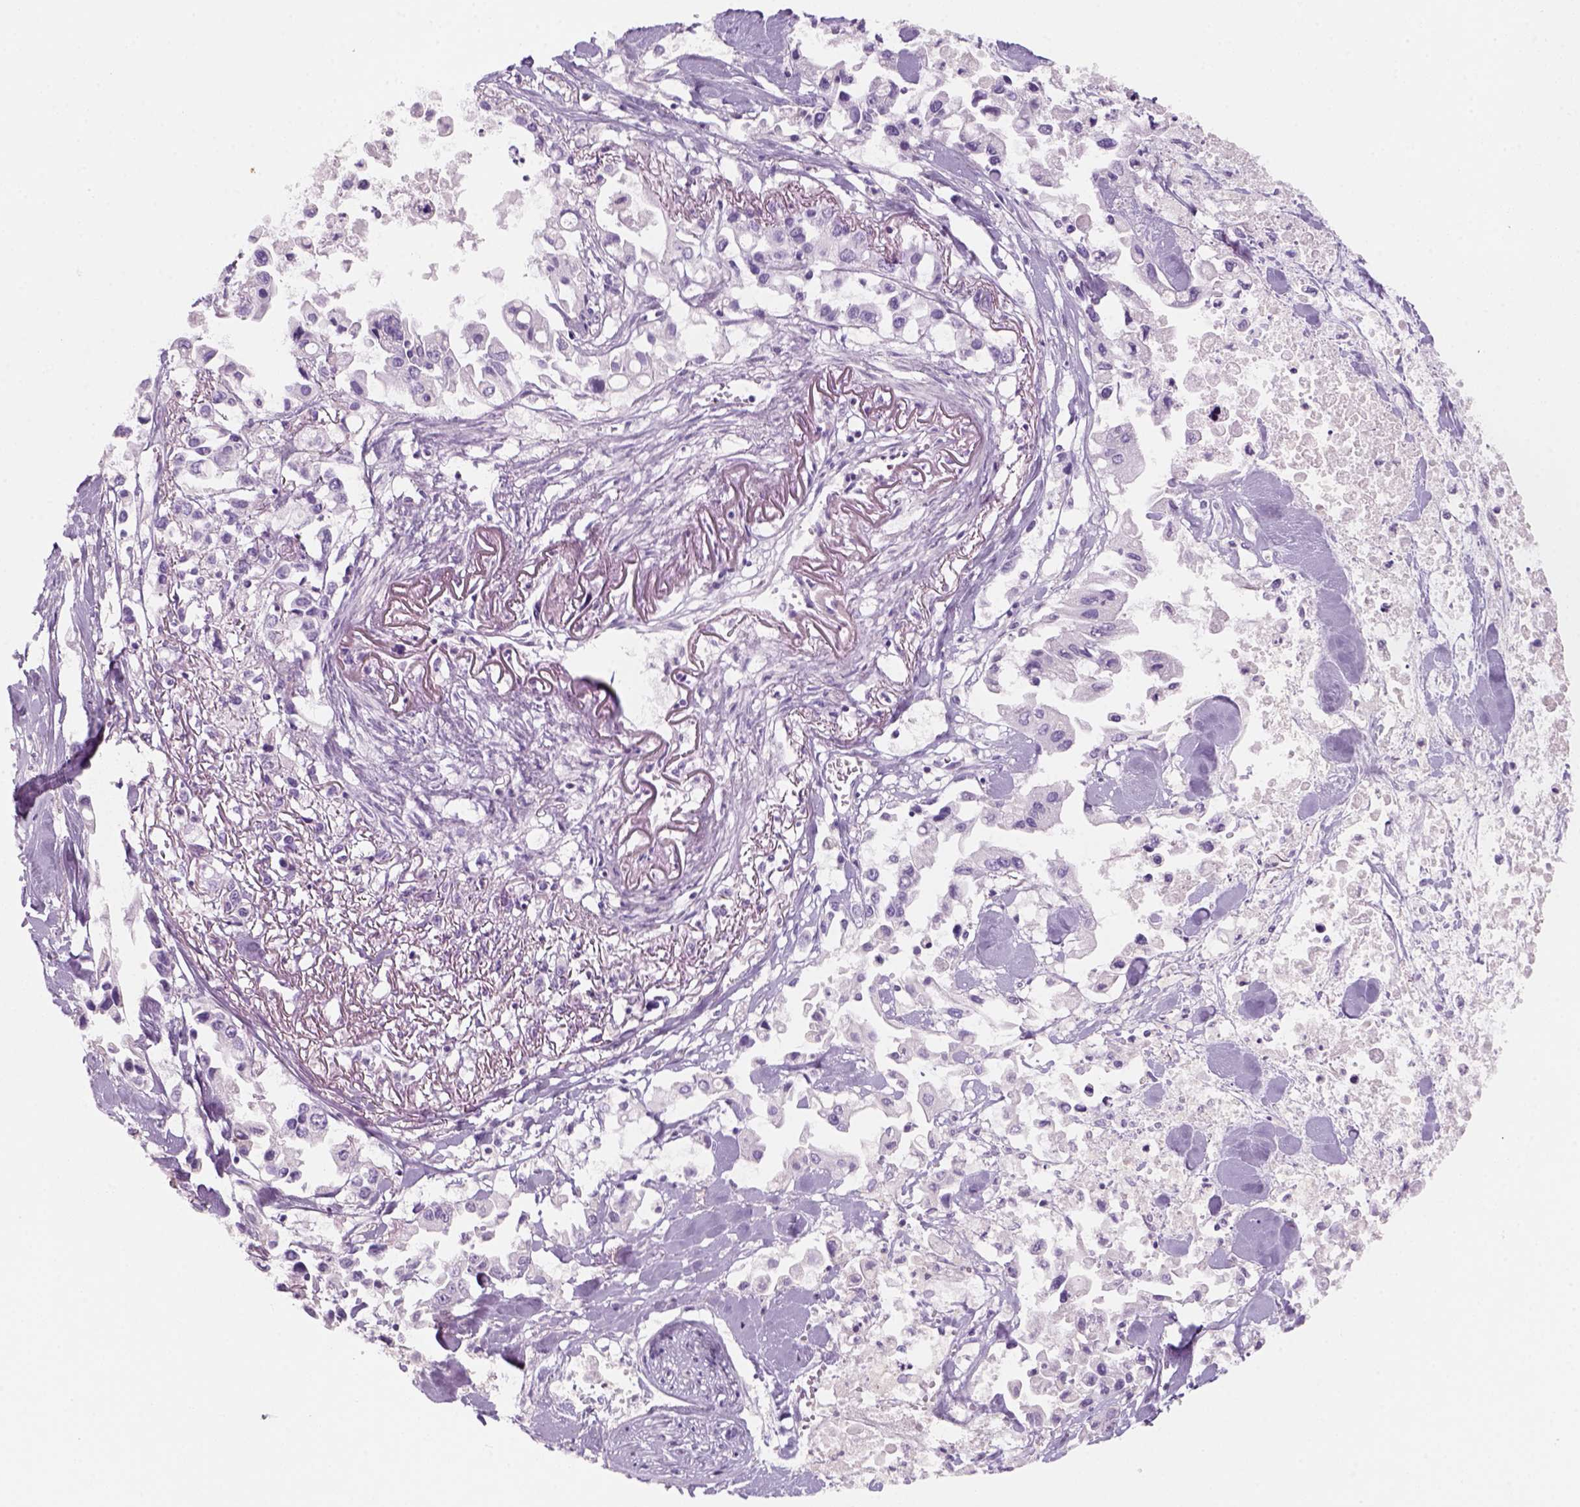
{"staining": {"intensity": "negative", "quantity": "none", "location": "none"}, "tissue": "pancreatic cancer", "cell_type": "Tumor cells", "image_type": "cancer", "snomed": [{"axis": "morphology", "description": "Adenocarcinoma, NOS"}, {"axis": "topography", "description": "Pancreas"}], "caption": "Immunohistochemistry photomicrograph of adenocarcinoma (pancreatic) stained for a protein (brown), which demonstrates no positivity in tumor cells.", "gene": "KRT25", "patient": {"sex": "female", "age": 83}}